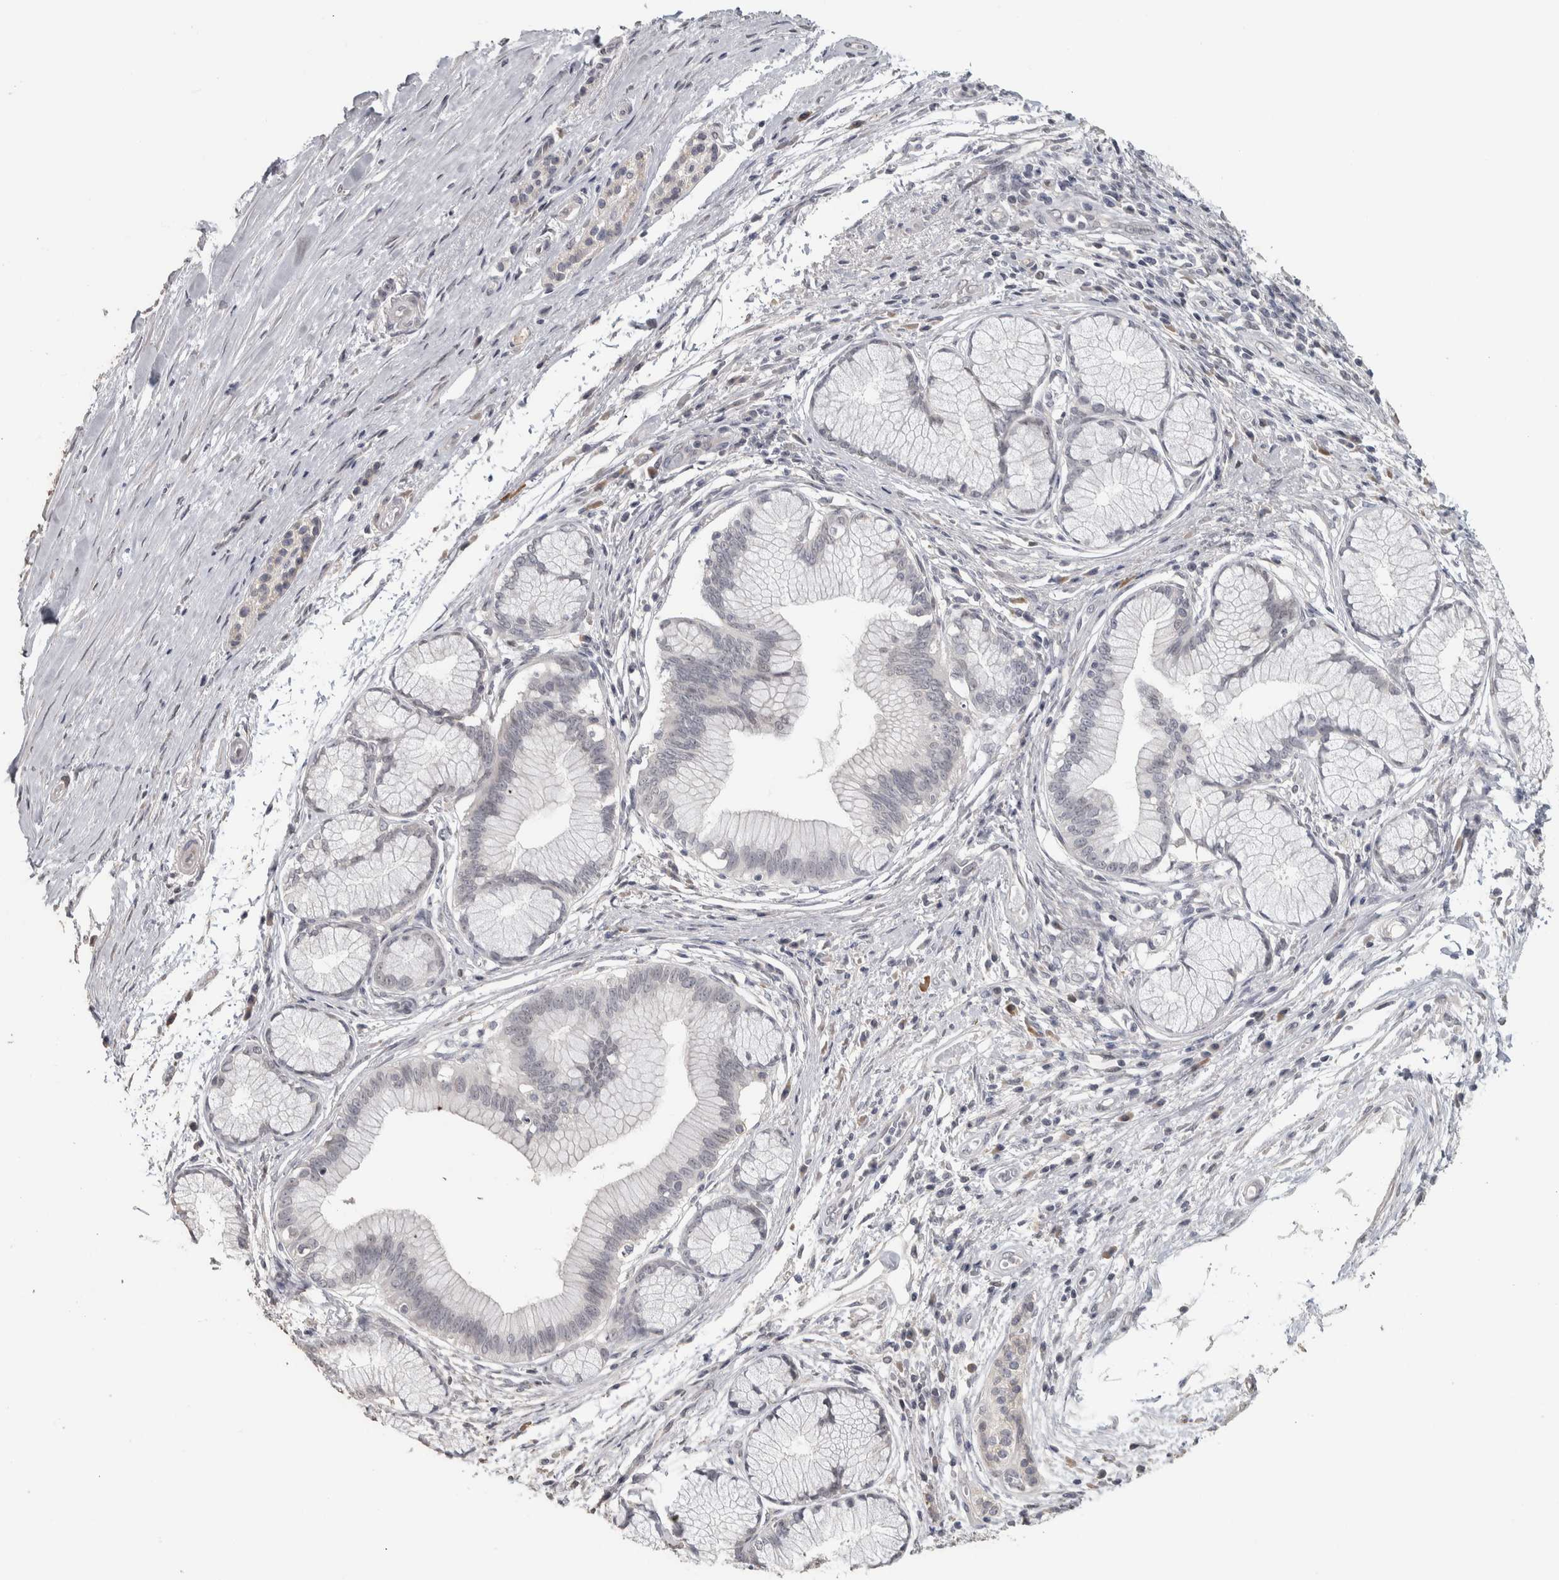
{"staining": {"intensity": "negative", "quantity": "none", "location": "none"}, "tissue": "pancreatic cancer", "cell_type": "Tumor cells", "image_type": "cancer", "snomed": [{"axis": "morphology", "description": "Adenocarcinoma, NOS"}, {"axis": "topography", "description": "Pancreas"}], "caption": "There is no significant positivity in tumor cells of pancreatic cancer (adenocarcinoma).", "gene": "NECAB1", "patient": {"sex": "female", "age": 70}}